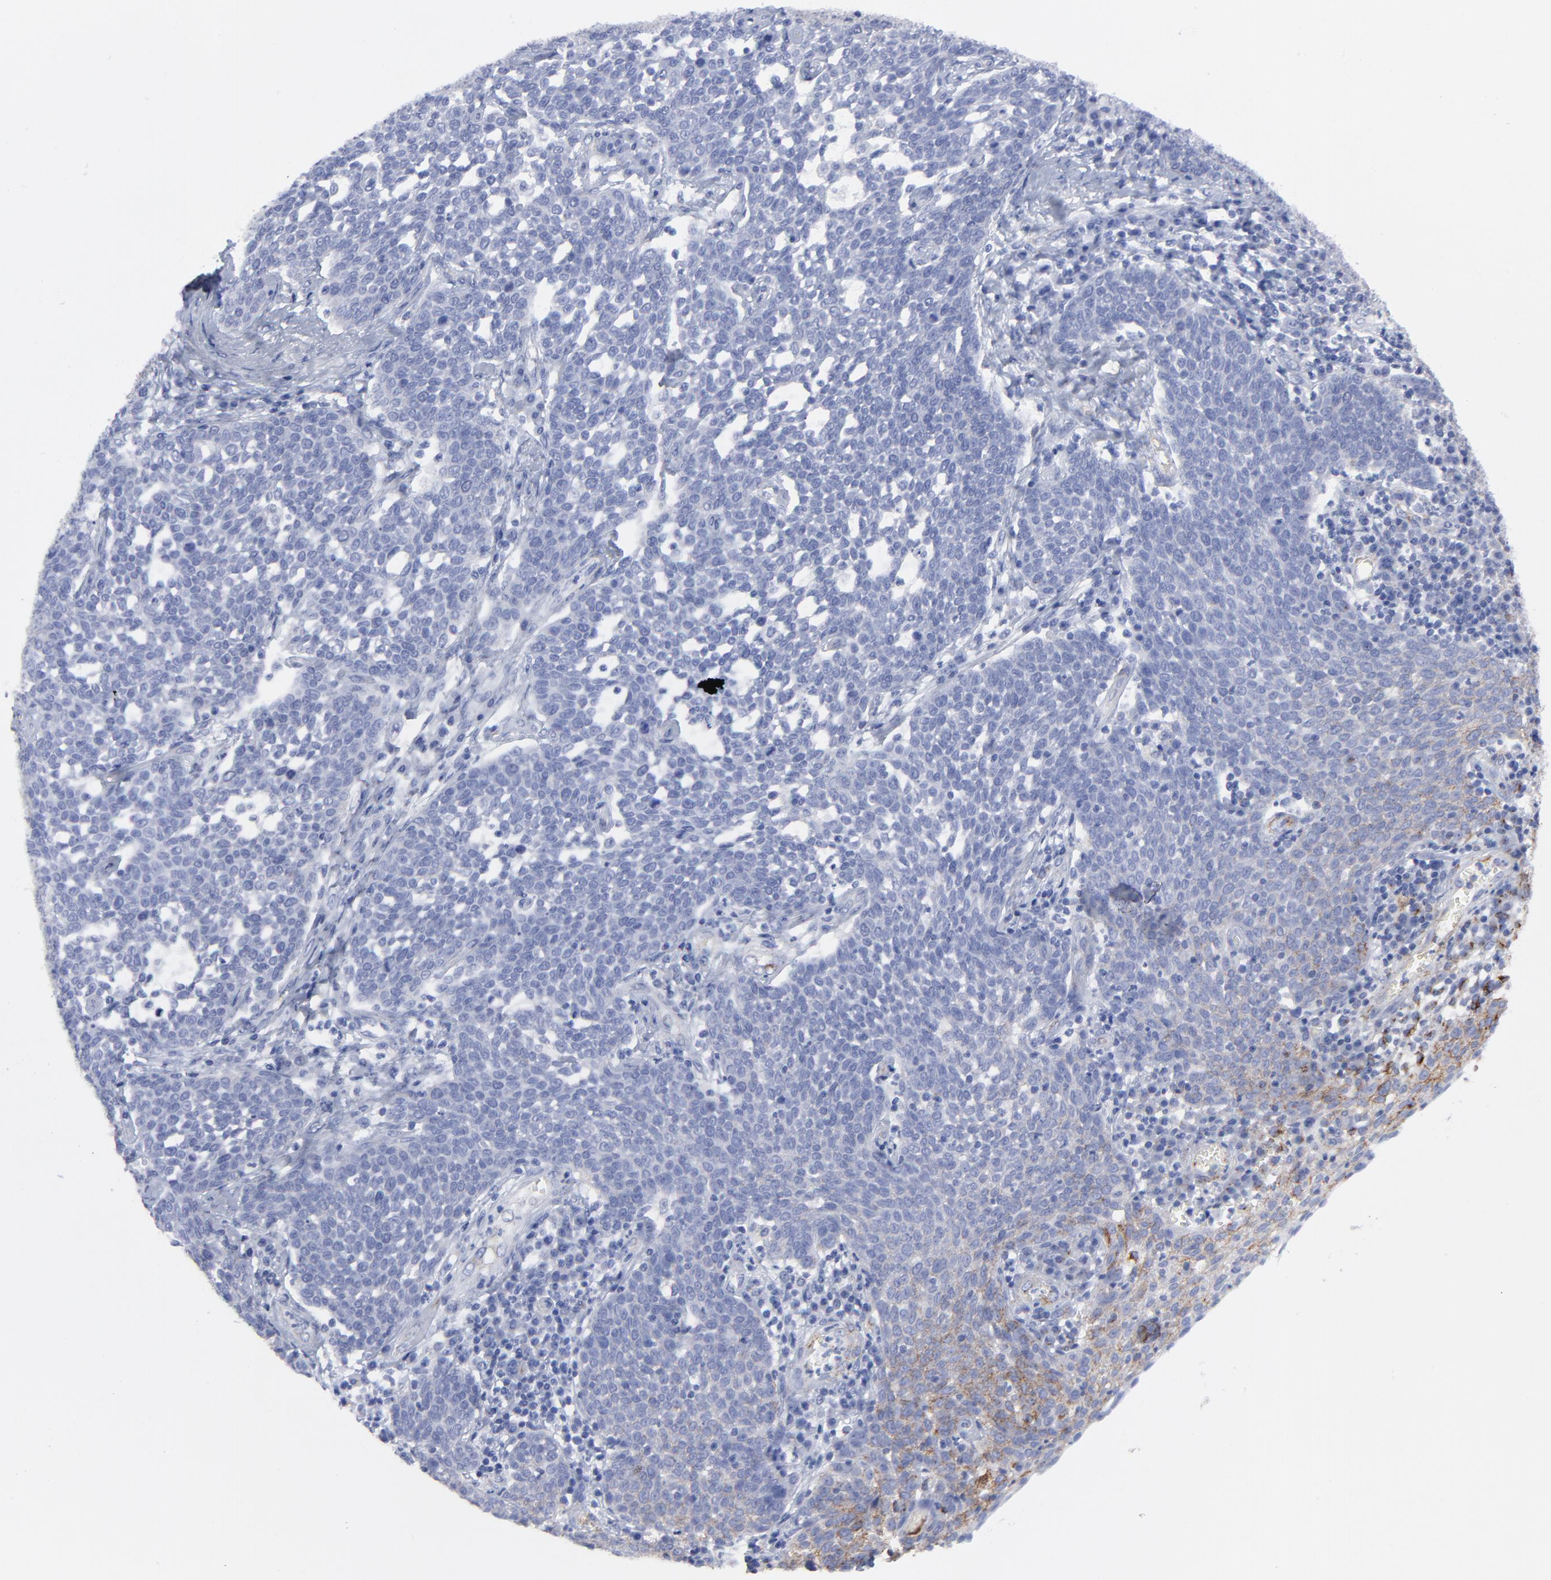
{"staining": {"intensity": "weak", "quantity": "<25%", "location": "cytoplasmic/membranous"}, "tissue": "cervical cancer", "cell_type": "Tumor cells", "image_type": "cancer", "snomed": [{"axis": "morphology", "description": "Squamous cell carcinoma, NOS"}, {"axis": "topography", "description": "Cervix"}], "caption": "A histopathology image of cervical squamous cell carcinoma stained for a protein reveals no brown staining in tumor cells.", "gene": "CNTN3", "patient": {"sex": "female", "age": 34}}